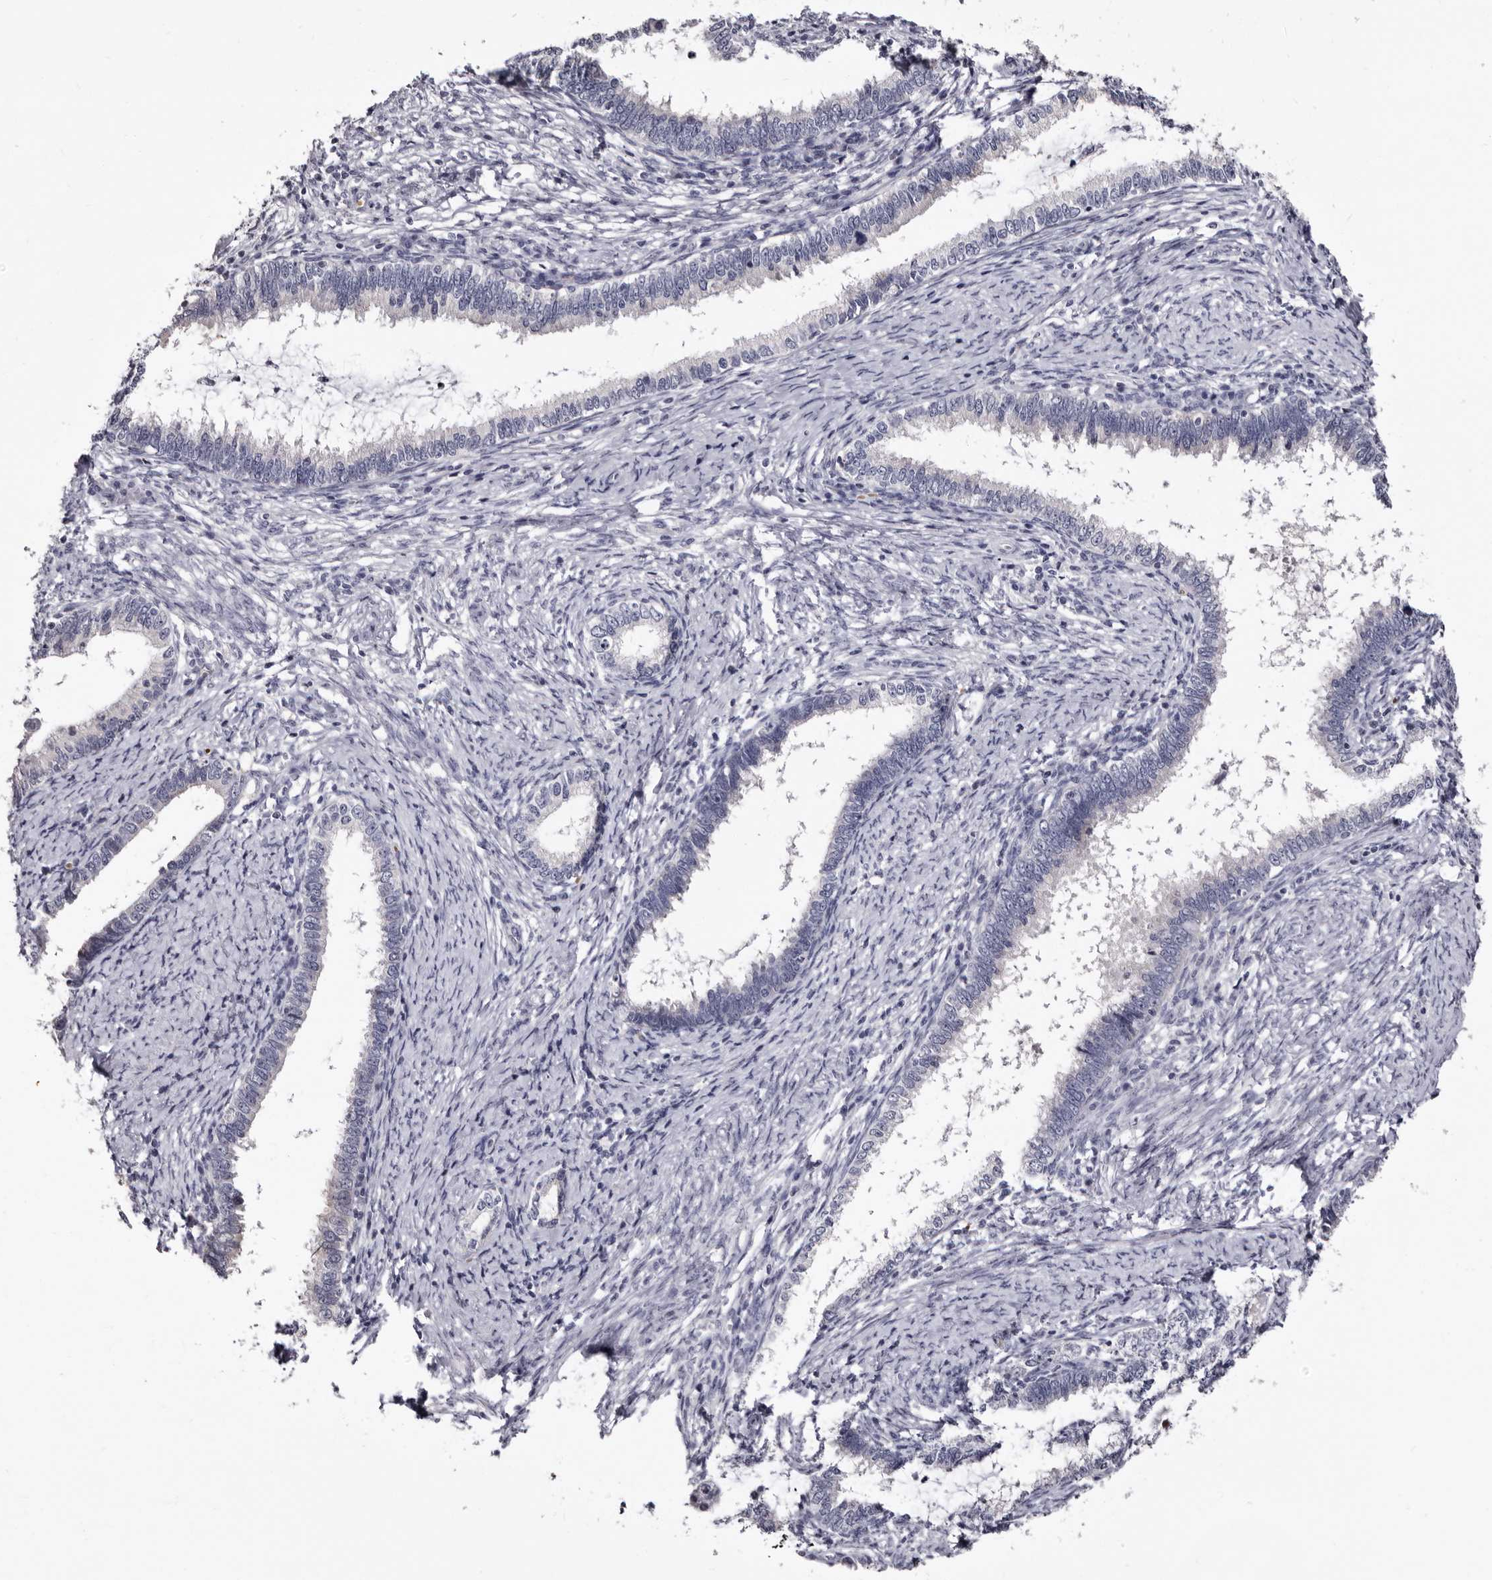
{"staining": {"intensity": "negative", "quantity": "none", "location": "none"}, "tissue": "cervical cancer", "cell_type": "Tumor cells", "image_type": "cancer", "snomed": [{"axis": "morphology", "description": "Adenocarcinoma, NOS"}, {"axis": "topography", "description": "Cervix"}], "caption": "This is a image of IHC staining of cervical adenocarcinoma, which shows no expression in tumor cells.", "gene": "BPGM", "patient": {"sex": "female", "age": 36}}